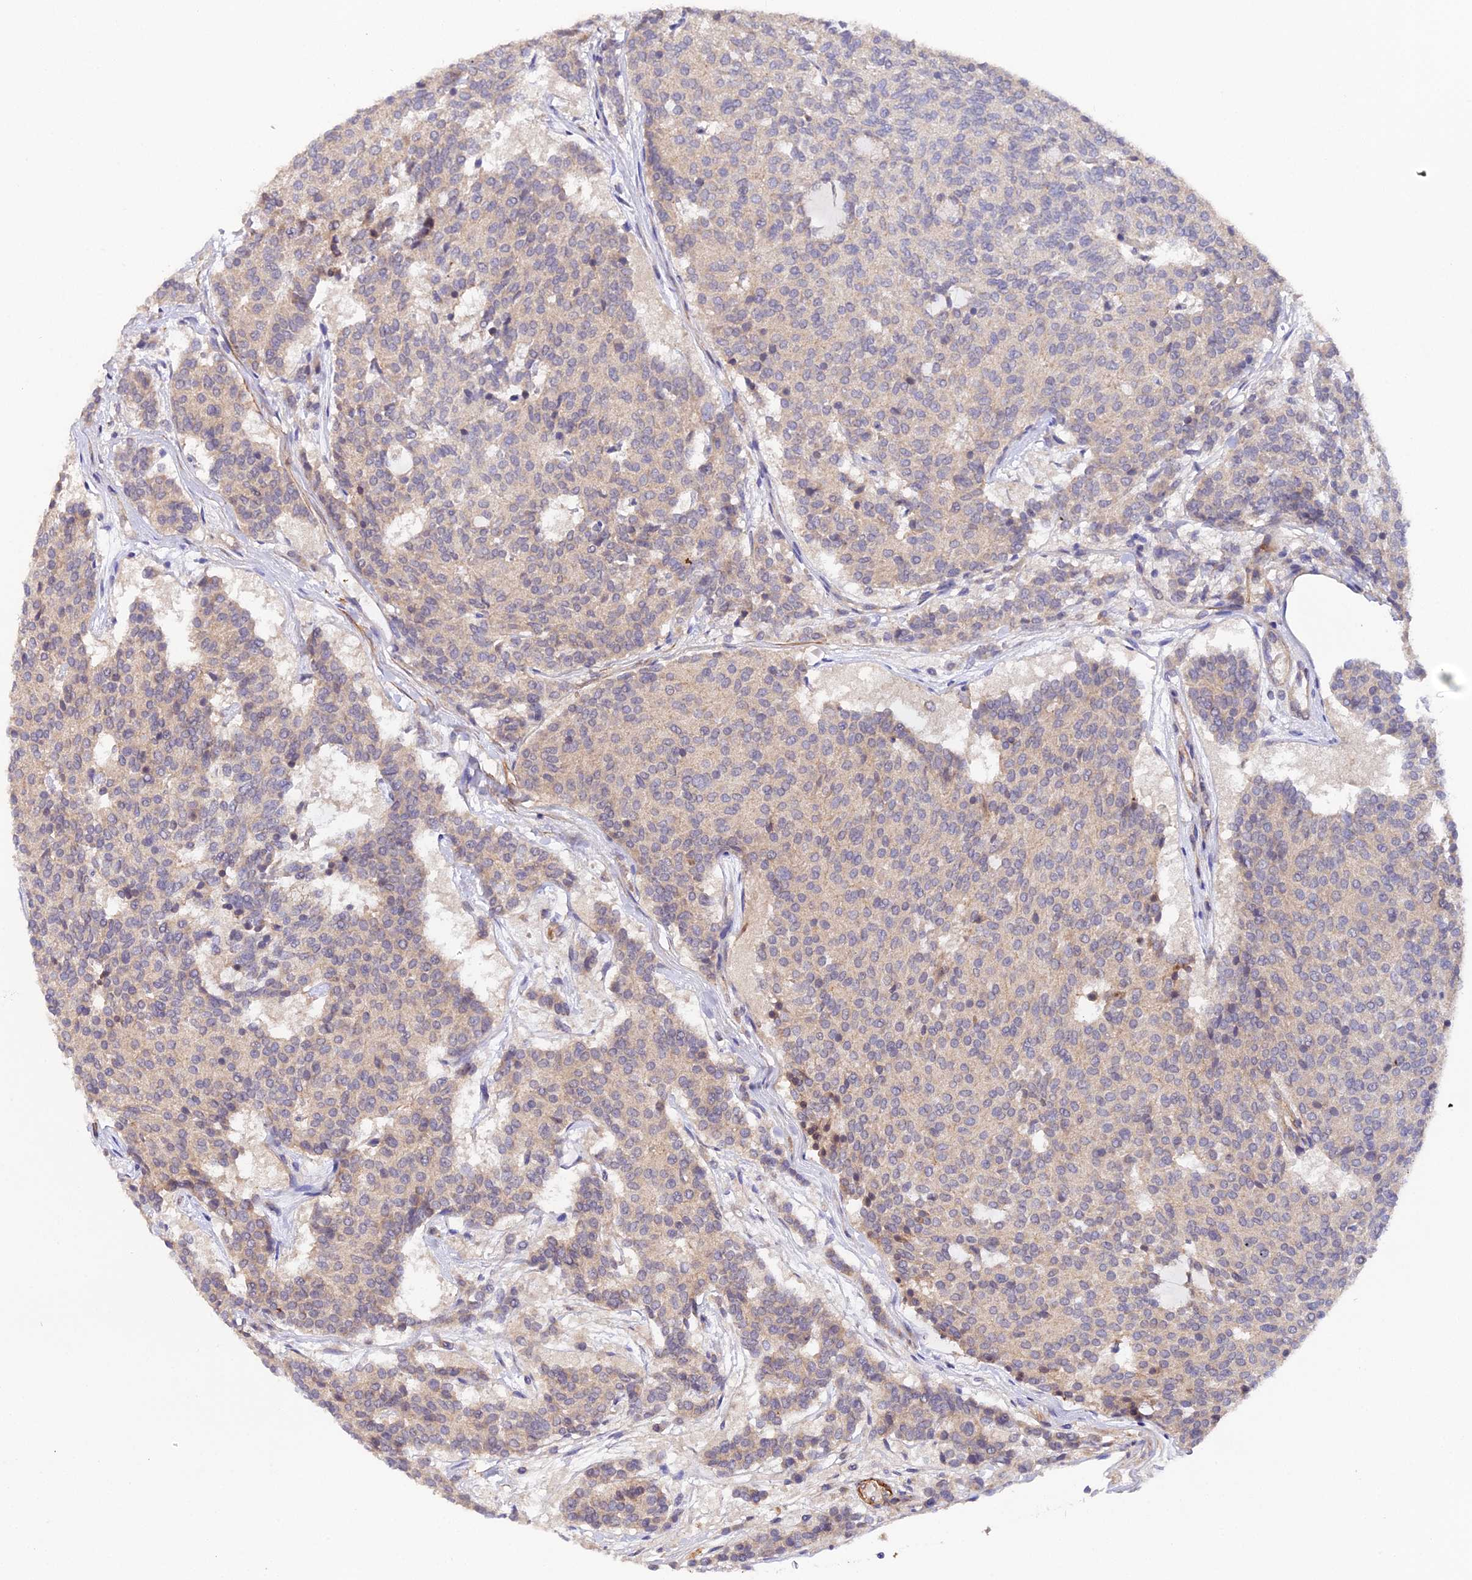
{"staining": {"intensity": "weak", "quantity": "25%-75%", "location": "cytoplasmic/membranous"}, "tissue": "carcinoid", "cell_type": "Tumor cells", "image_type": "cancer", "snomed": [{"axis": "morphology", "description": "Carcinoid, malignant, NOS"}, {"axis": "topography", "description": "Pancreas"}], "caption": "Carcinoid (malignant) tissue exhibits weak cytoplasmic/membranous positivity in about 25%-75% of tumor cells, visualized by immunohistochemistry. Ihc stains the protein in brown and the nuclei are stained blue.", "gene": "TRIM26", "patient": {"sex": "female", "age": 54}}